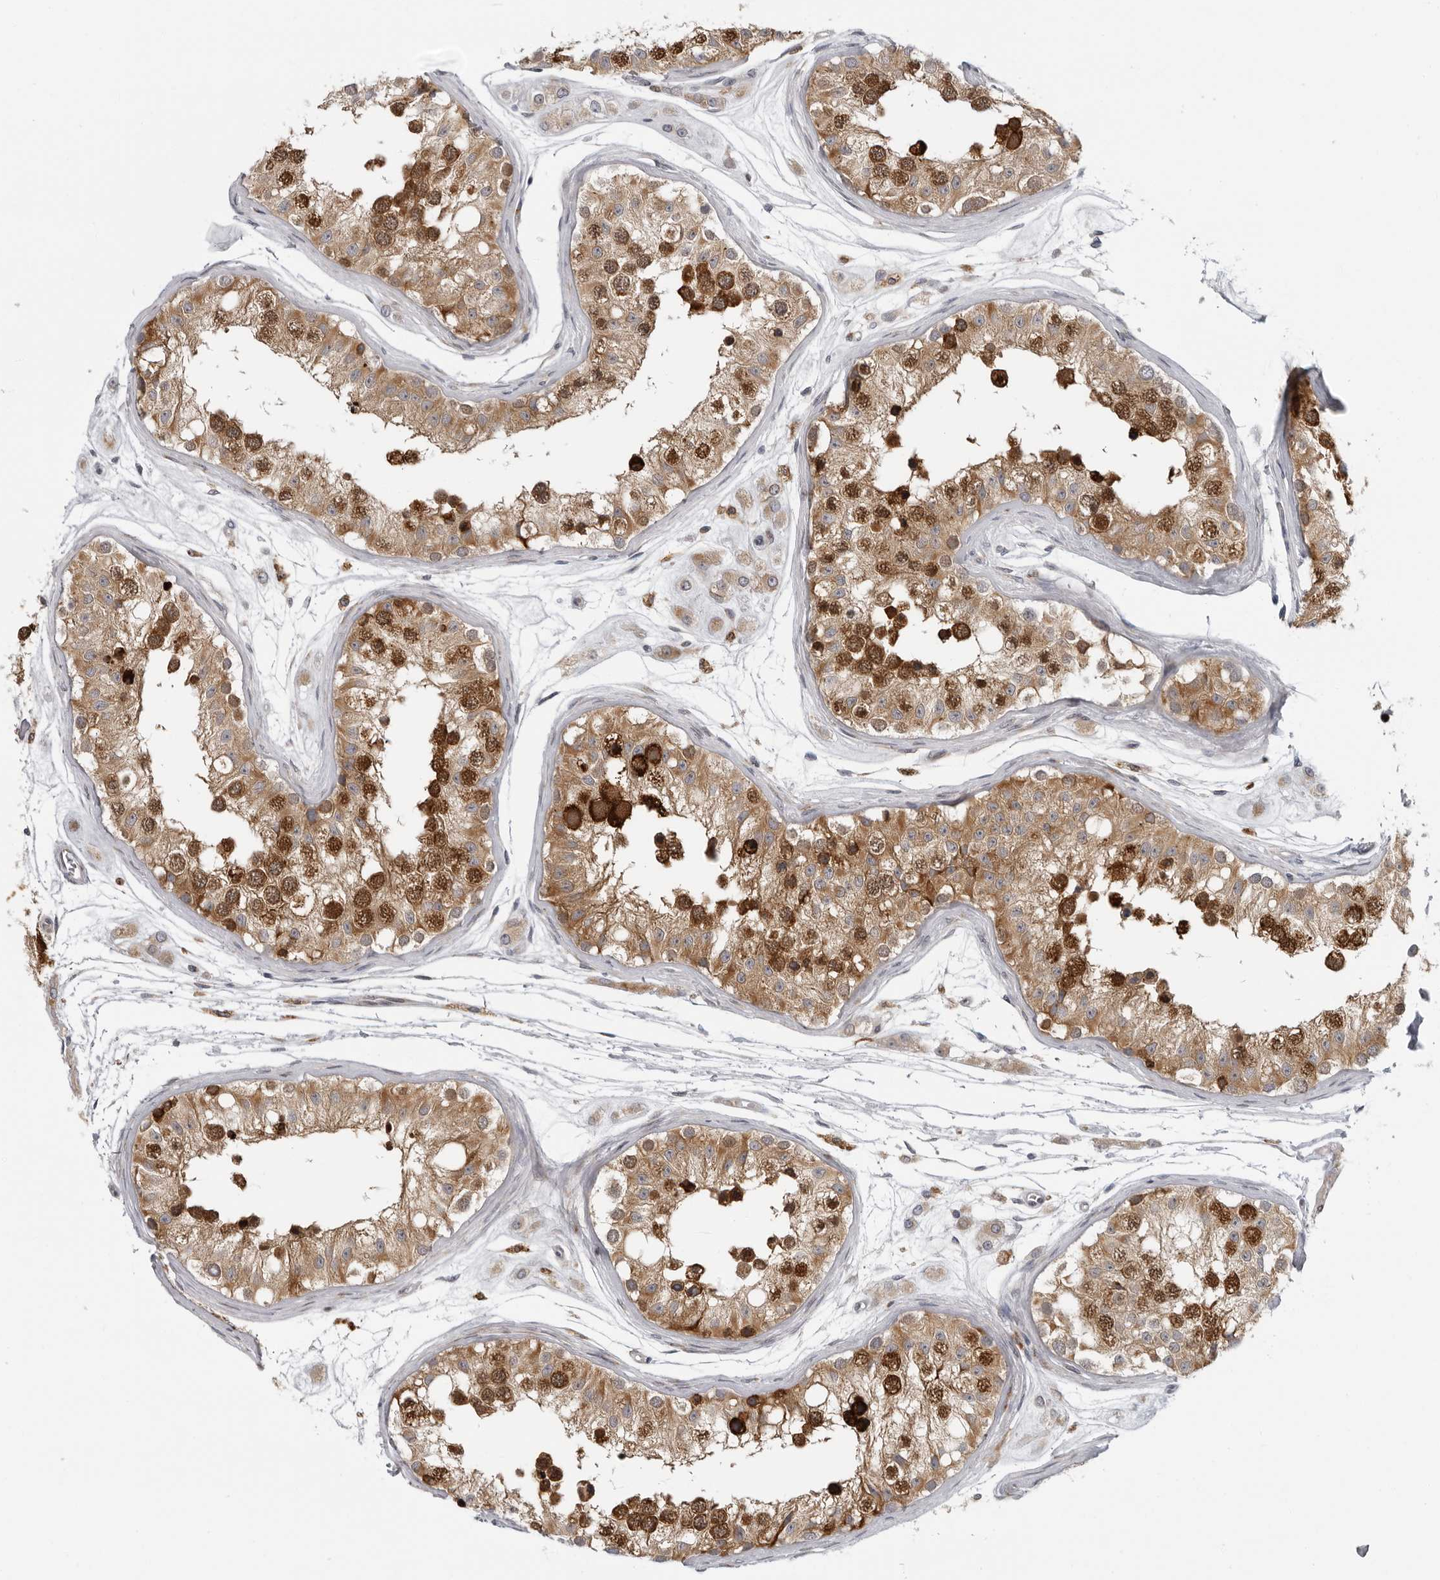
{"staining": {"intensity": "strong", "quantity": ">75%", "location": "cytoplasmic/membranous,nuclear"}, "tissue": "testis", "cell_type": "Cells in seminiferous ducts", "image_type": "normal", "snomed": [{"axis": "morphology", "description": "Normal tissue, NOS"}, {"axis": "morphology", "description": "Adenocarcinoma, metastatic, NOS"}, {"axis": "topography", "description": "Testis"}], "caption": "Immunohistochemical staining of normal testis exhibits >75% levels of strong cytoplasmic/membranous,nuclear protein staining in approximately >75% of cells in seminiferous ducts. (IHC, brightfield microscopy, high magnification).", "gene": "ALPK2", "patient": {"sex": "male", "age": 26}}